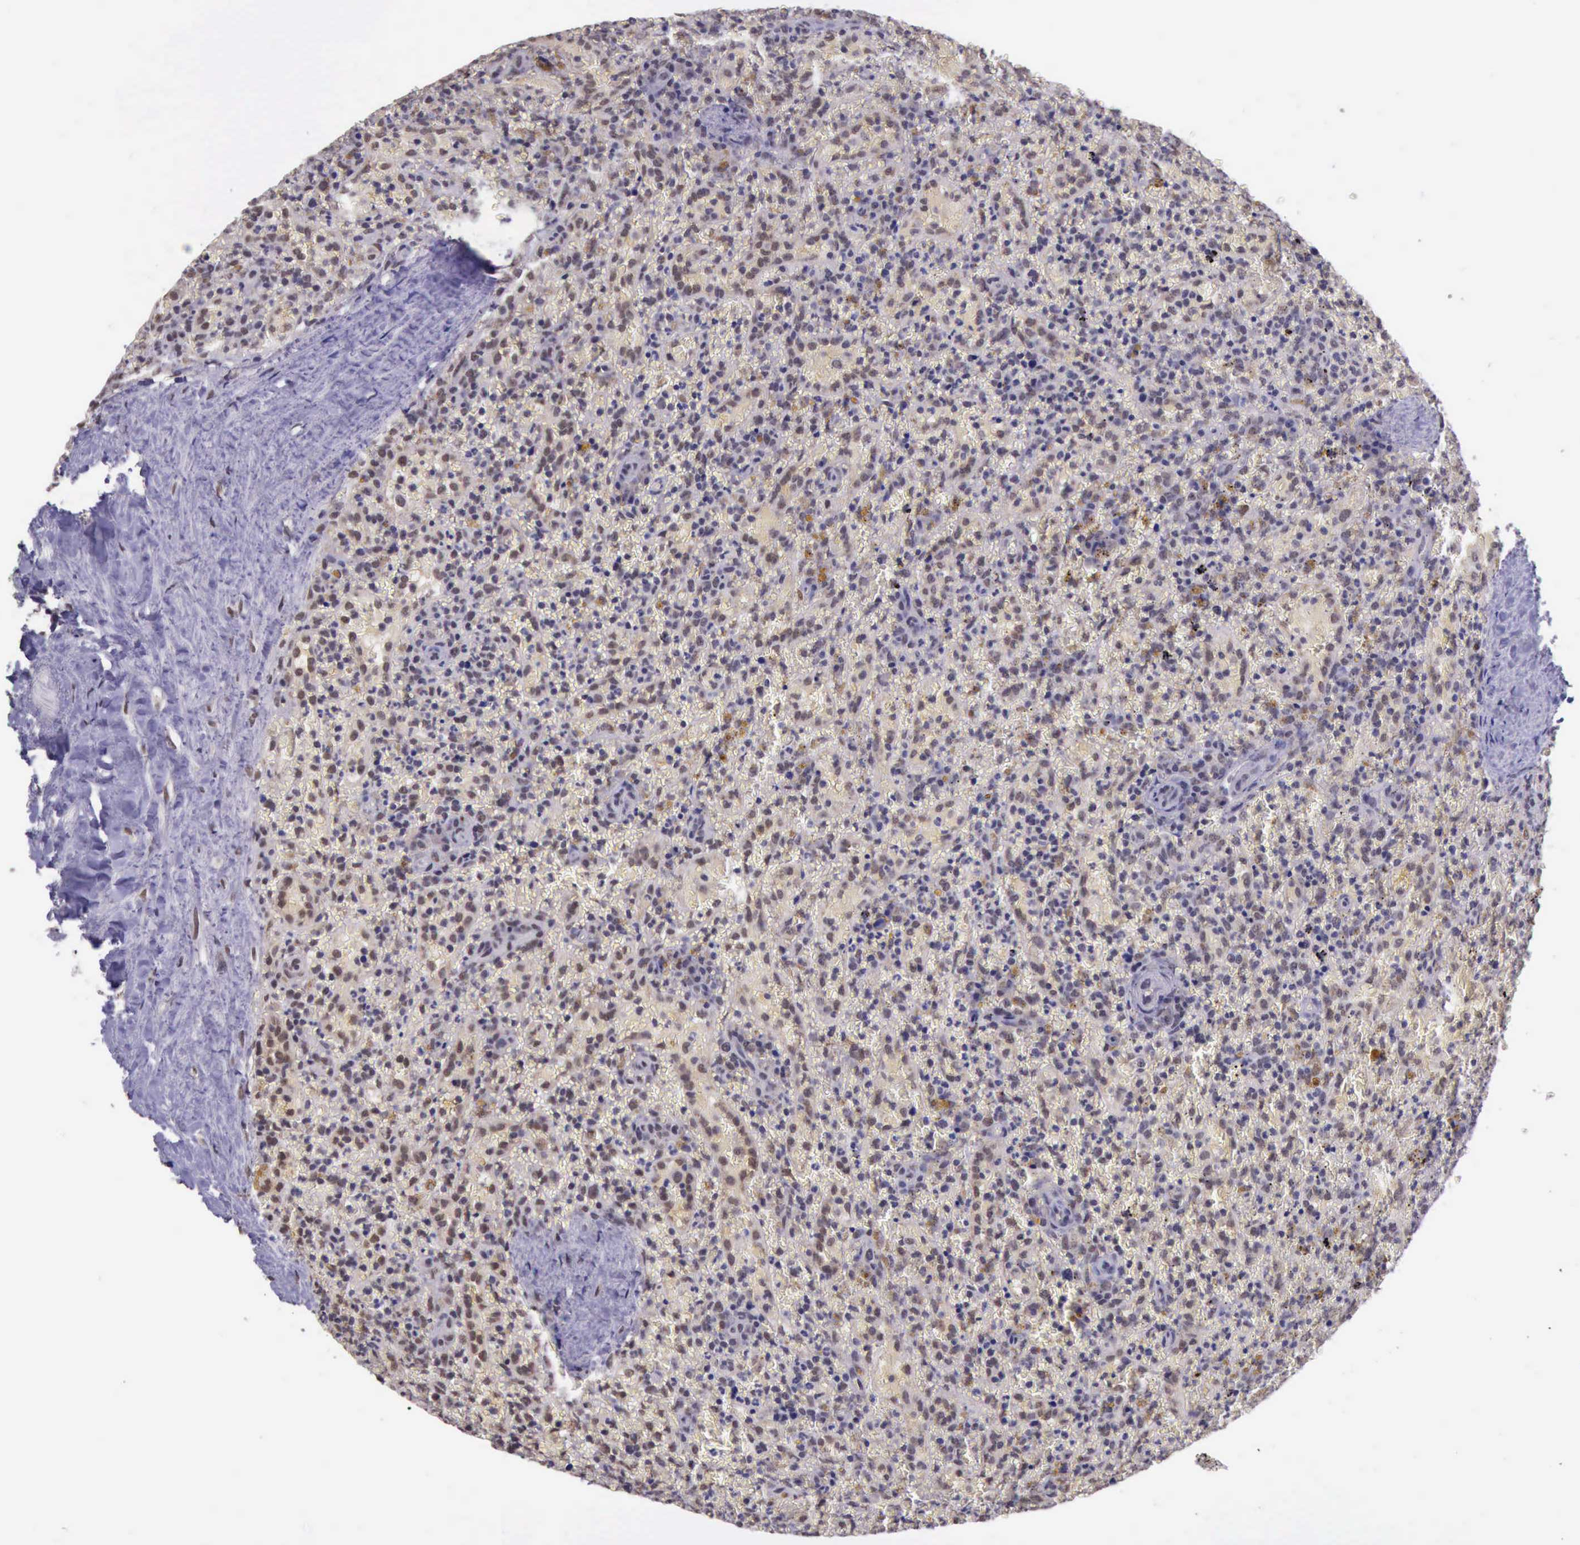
{"staining": {"intensity": "moderate", "quantity": ">75%", "location": "nuclear"}, "tissue": "lymphoma", "cell_type": "Tumor cells", "image_type": "cancer", "snomed": [{"axis": "morphology", "description": "Malignant lymphoma, non-Hodgkin's type, High grade"}, {"axis": "topography", "description": "Spleen"}, {"axis": "topography", "description": "Lymph node"}], "caption": "IHC micrograph of human lymphoma stained for a protein (brown), which reveals medium levels of moderate nuclear expression in about >75% of tumor cells.", "gene": "PRPF39", "patient": {"sex": "female", "age": 70}}